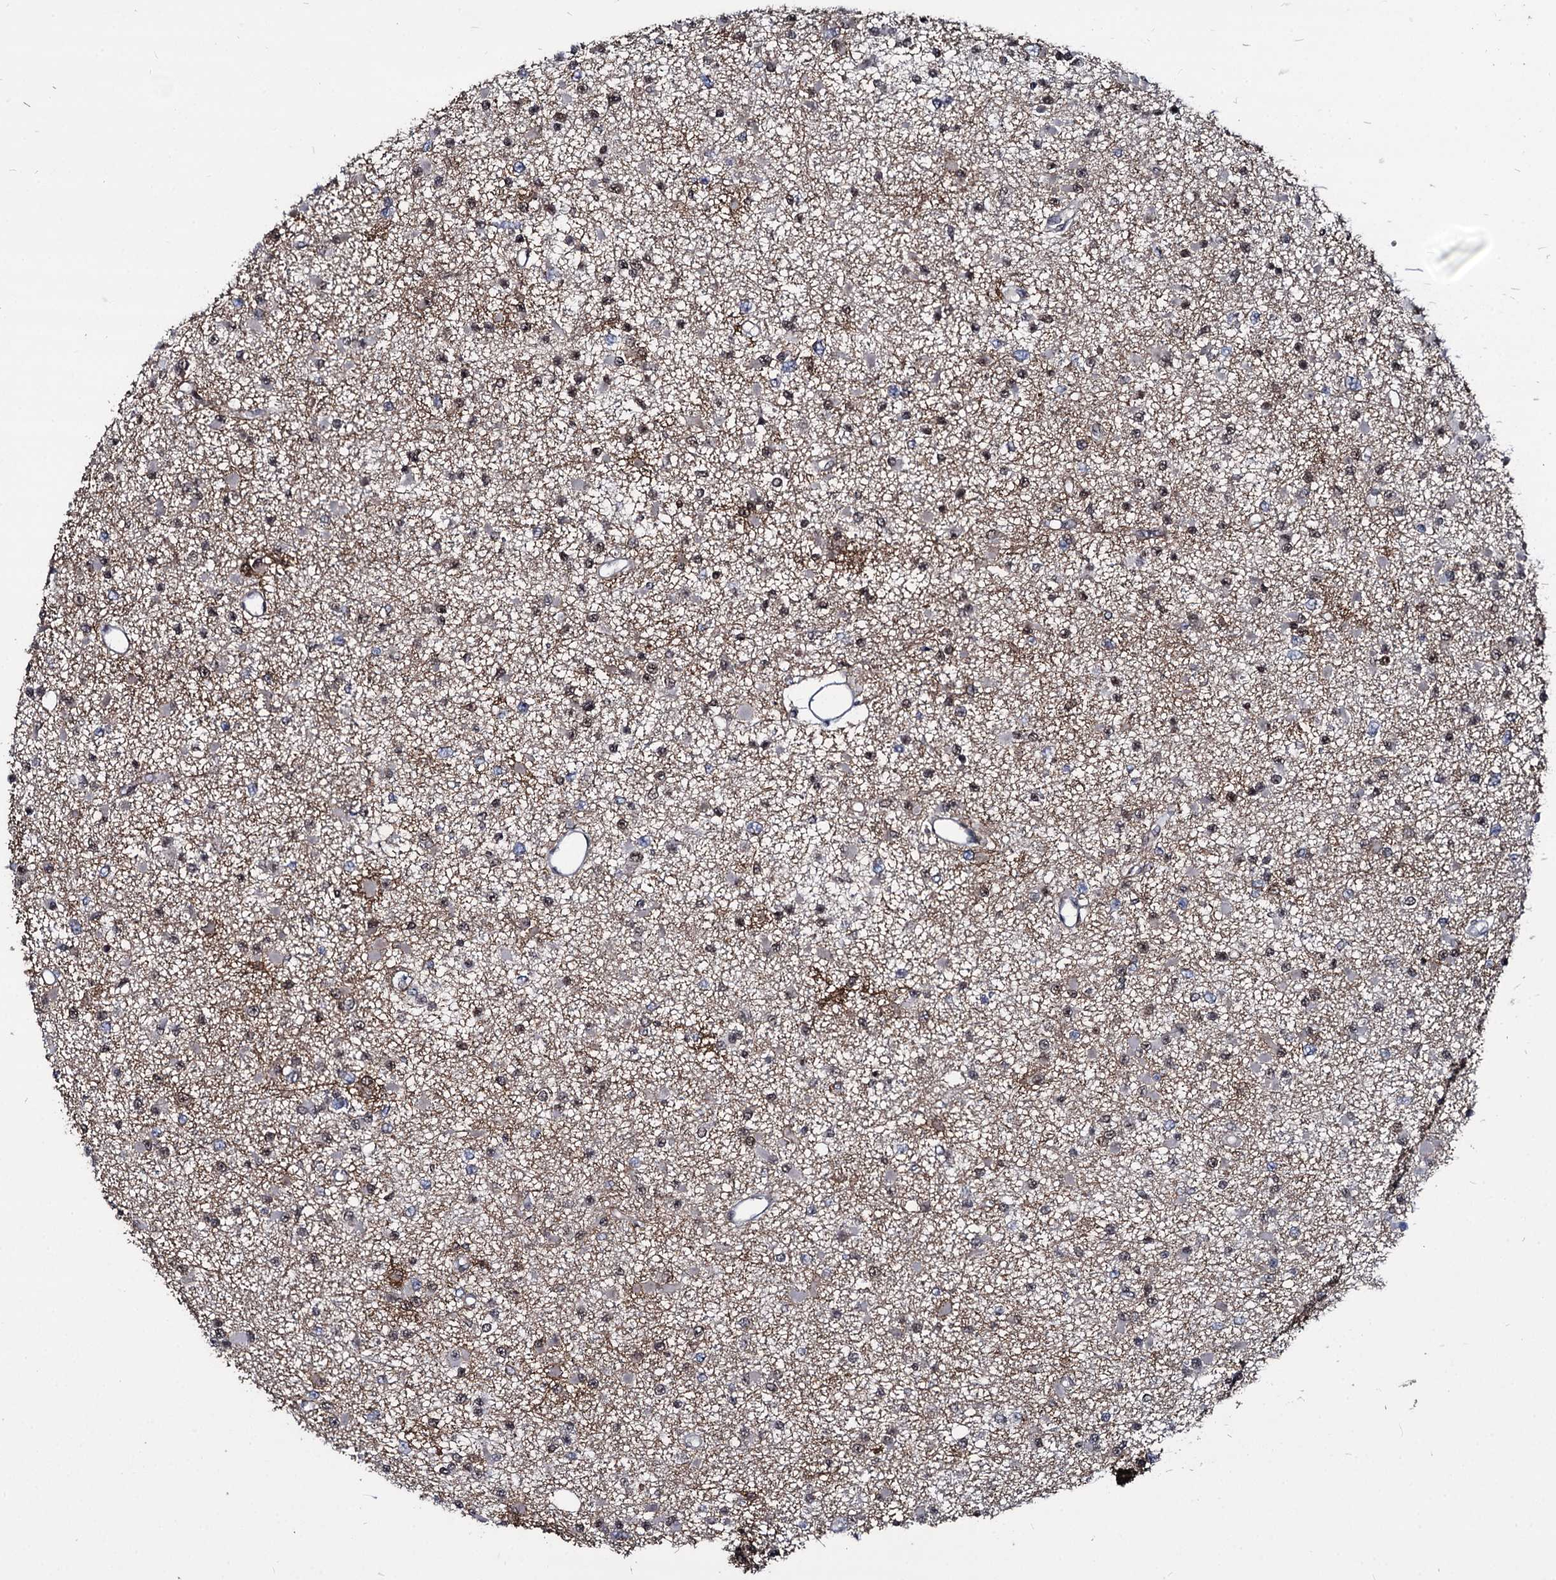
{"staining": {"intensity": "weak", "quantity": "<25%", "location": "cytoplasmic/membranous,nuclear"}, "tissue": "glioma", "cell_type": "Tumor cells", "image_type": "cancer", "snomed": [{"axis": "morphology", "description": "Glioma, malignant, Low grade"}, {"axis": "topography", "description": "Brain"}], "caption": "Immunohistochemistry histopathology image of neoplastic tissue: malignant glioma (low-grade) stained with DAB reveals no significant protein positivity in tumor cells. Nuclei are stained in blue.", "gene": "GALNT11", "patient": {"sex": "female", "age": 22}}